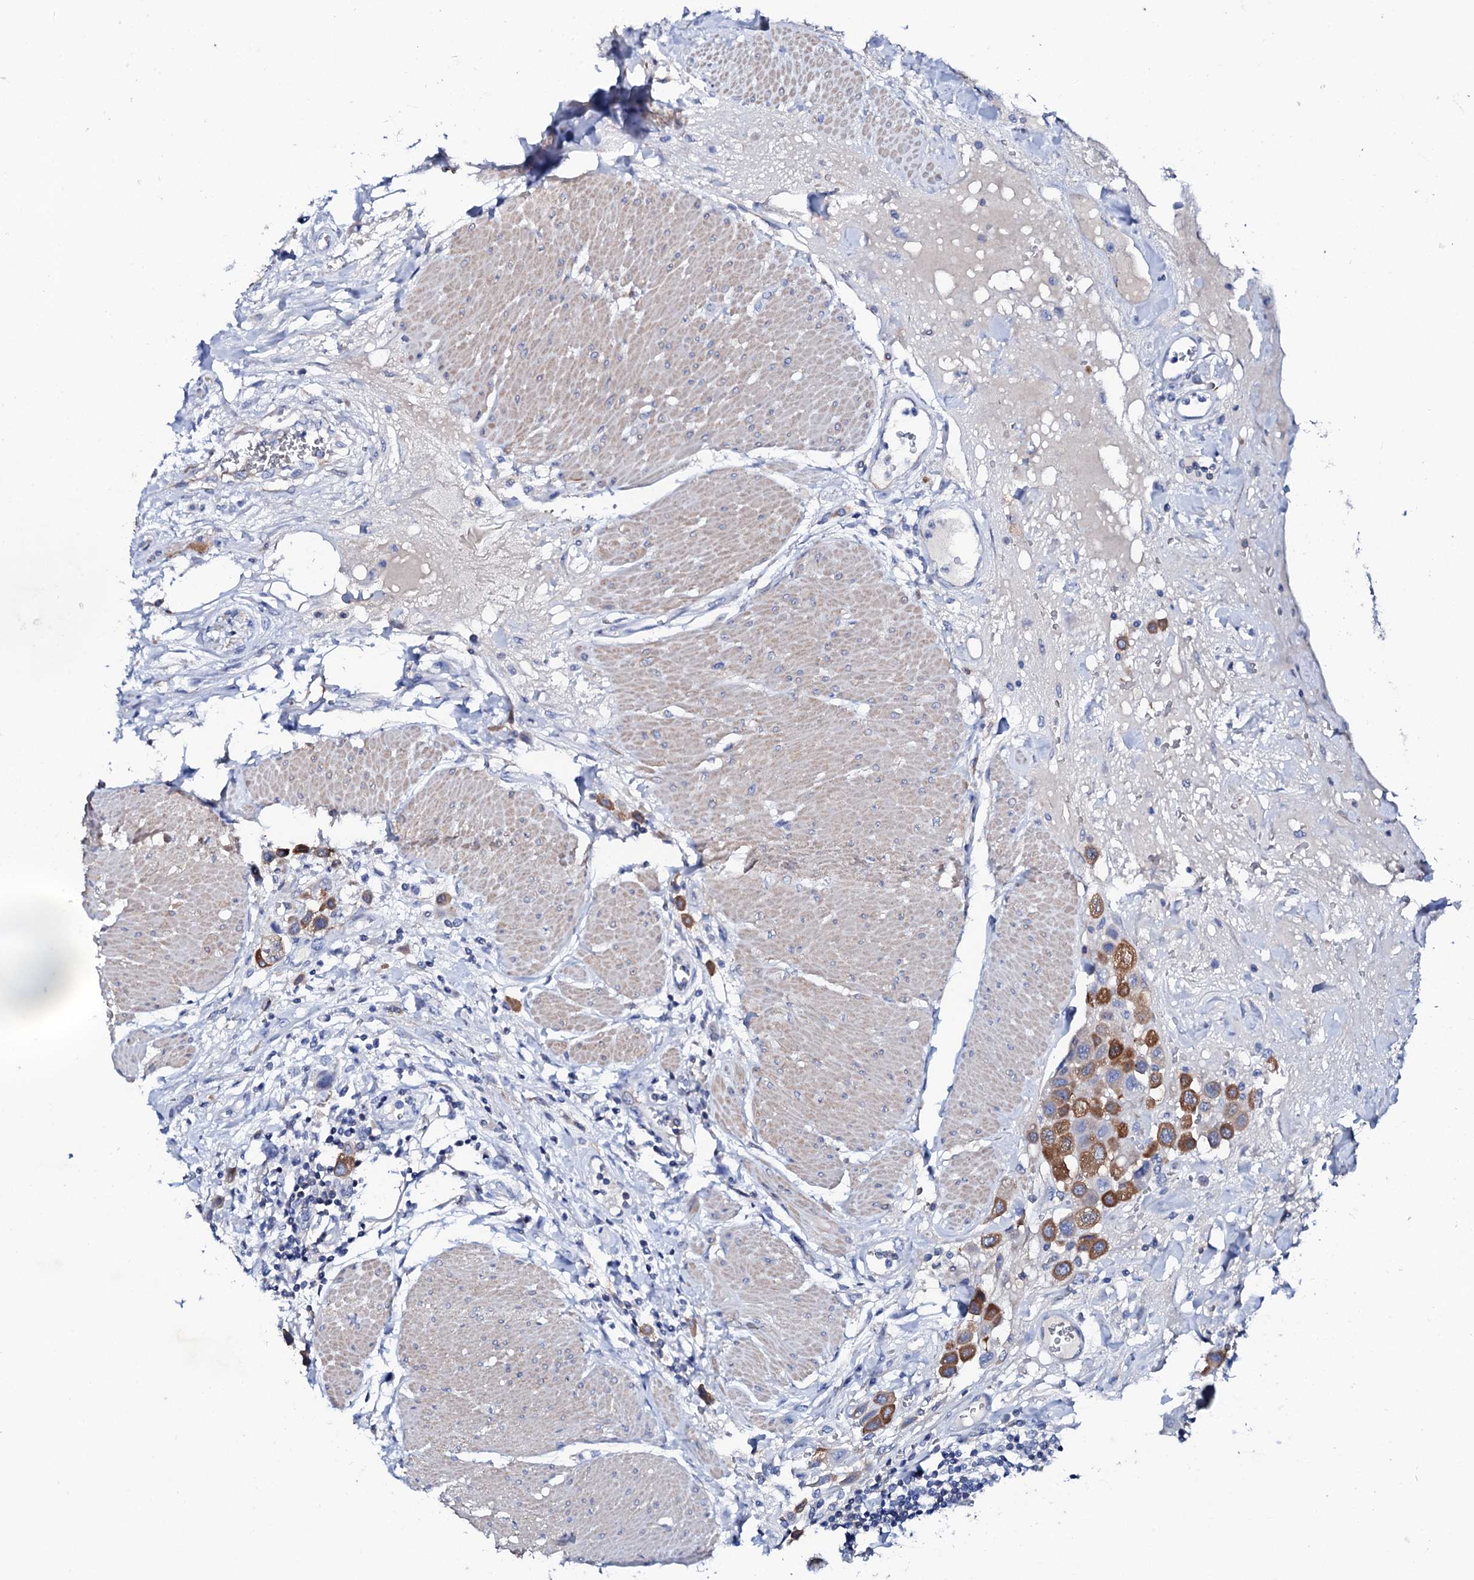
{"staining": {"intensity": "moderate", "quantity": "25%-75%", "location": "cytoplasmic/membranous"}, "tissue": "urothelial cancer", "cell_type": "Tumor cells", "image_type": "cancer", "snomed": [{"axis": "morphology", "description": "Urothelial carcinoma, High grade"}, {"axis": "topography", "description": "Urinary bladder"}], "caption": "Protein expression analysis of human urothelial cancer reveals moderate cytoplasmic/membranous staining in about 25%-75% of tumor cells.", "gene": "GLB1L3", "patient": {"sex": "male", "age": 50}}